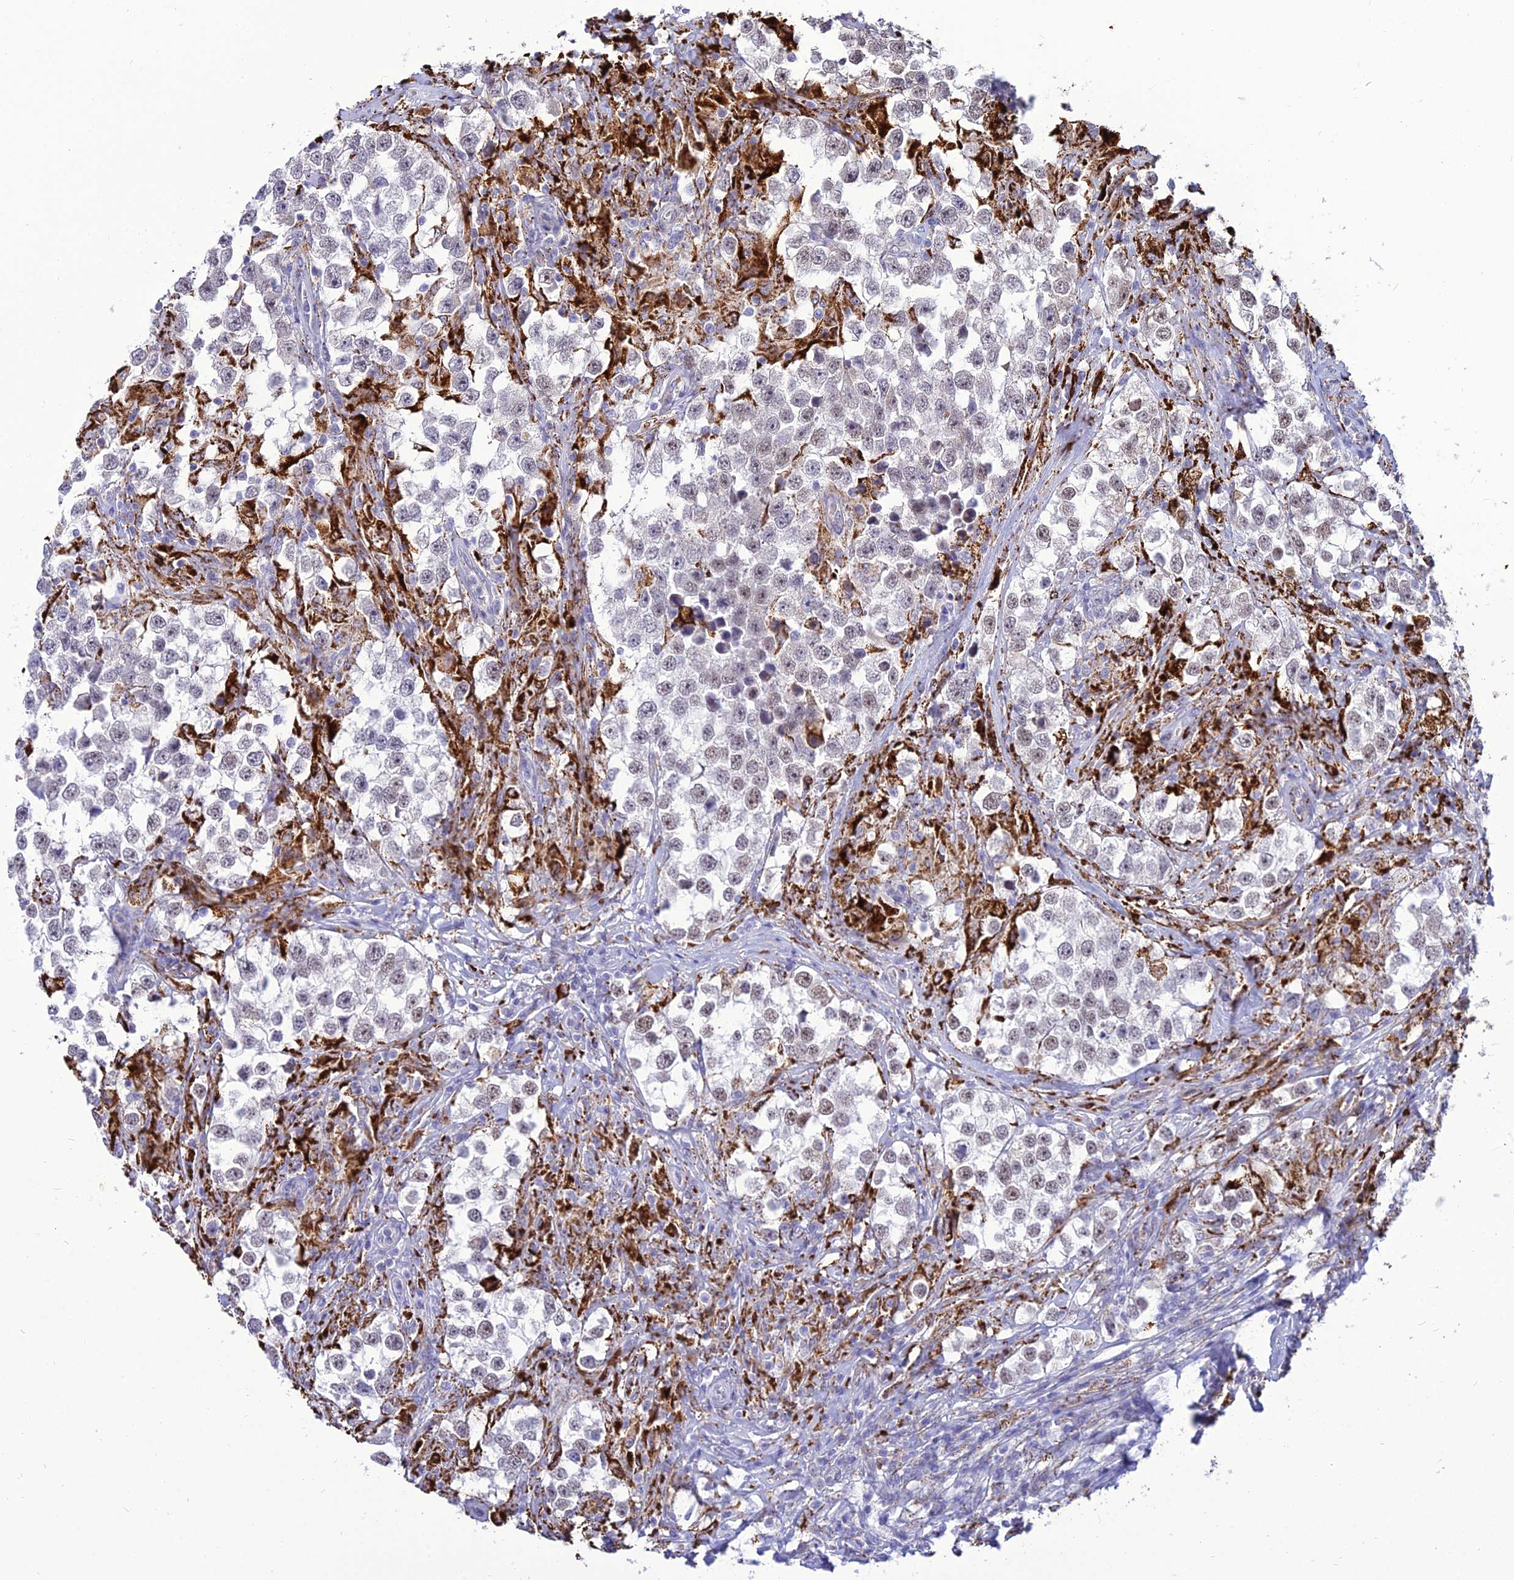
{"staining": {"intensity": "weak", "quantity": ">75%", "location": "nuclear"}, "tissue": "testis cancer", "cell_type": "Tumor cells", "image_type": "cancer", "snomed": [{"axis": "morphology", "description": "Seminoma, NOS"}, {"axis": "topography", "description": "Testis"}], "caption": "A low amount of weak nuclear expression is present in about >75% of tumor cells in testis cancer (seminoma) tissue.", "gene": "C6orf163", "patient": {"sex": "male", "age": 46}}